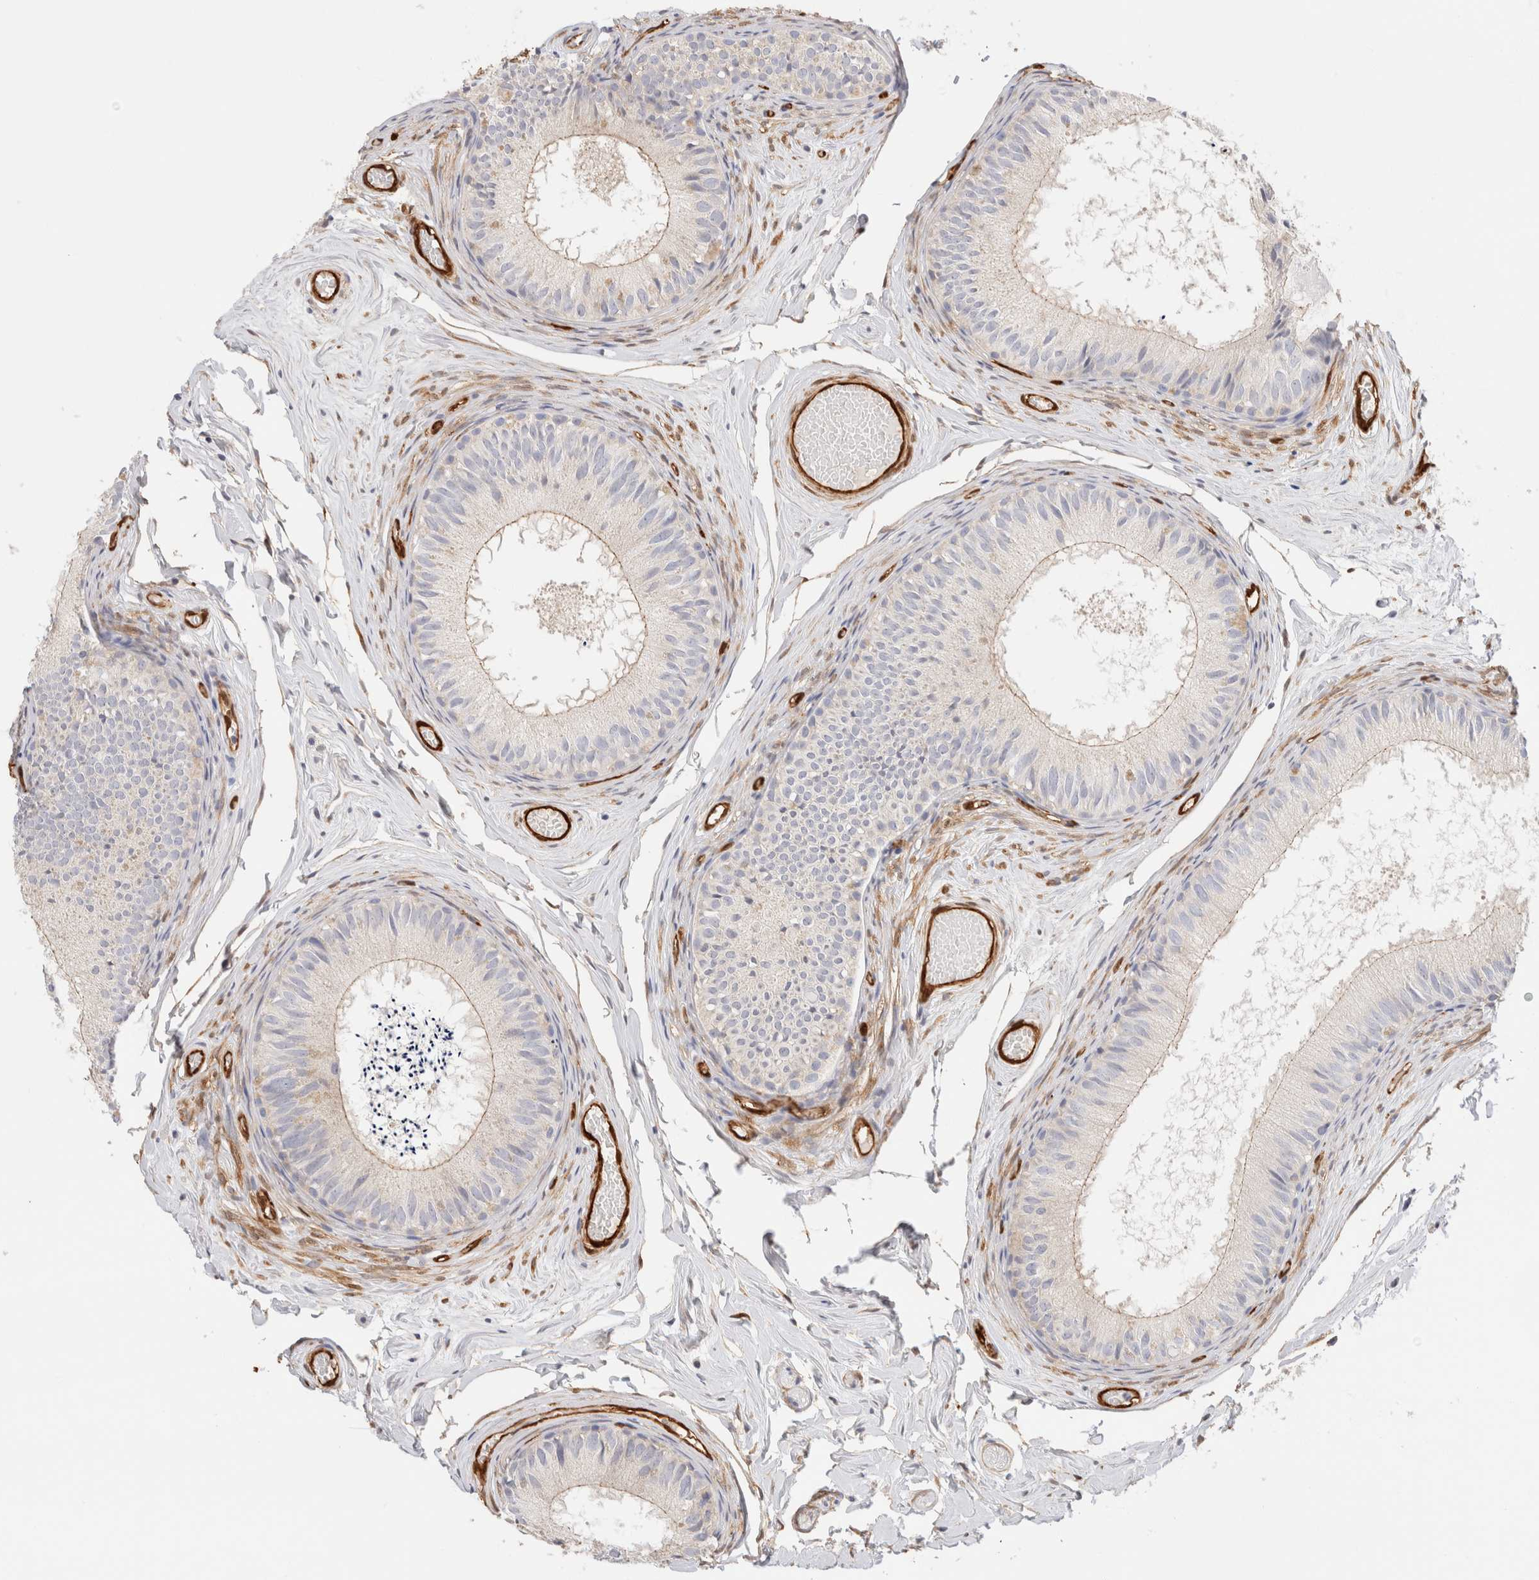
{"staining": {"intensity": "weak", "quantity": "<25%", "location": "cytoplasmic/membranous"}, "tissue": "epididymis", "cell_type": "Glandular cells", "image_type": "normal", "snomed": [{"axis": "morphology", "description": "Normal tissue, NOS"}, {"axis": "topography", "description": "Epididymis"}], "caption": "Immunohistochemistry (IHC) histopathology image of normal epididymis: human epididymis stained with DAB (3,3'-diaminobenzidine) shows no significant protein positivity in glandular cells. Brightfield microscopy of immunohistochemistry (IHC) stained with DAB (3,3'-diaminobenzidine) (brown) and hematoxylin (blue), captured at high magnification.", "gene": "LMCD1", "patient": {"sex": "male", "age": 46}}